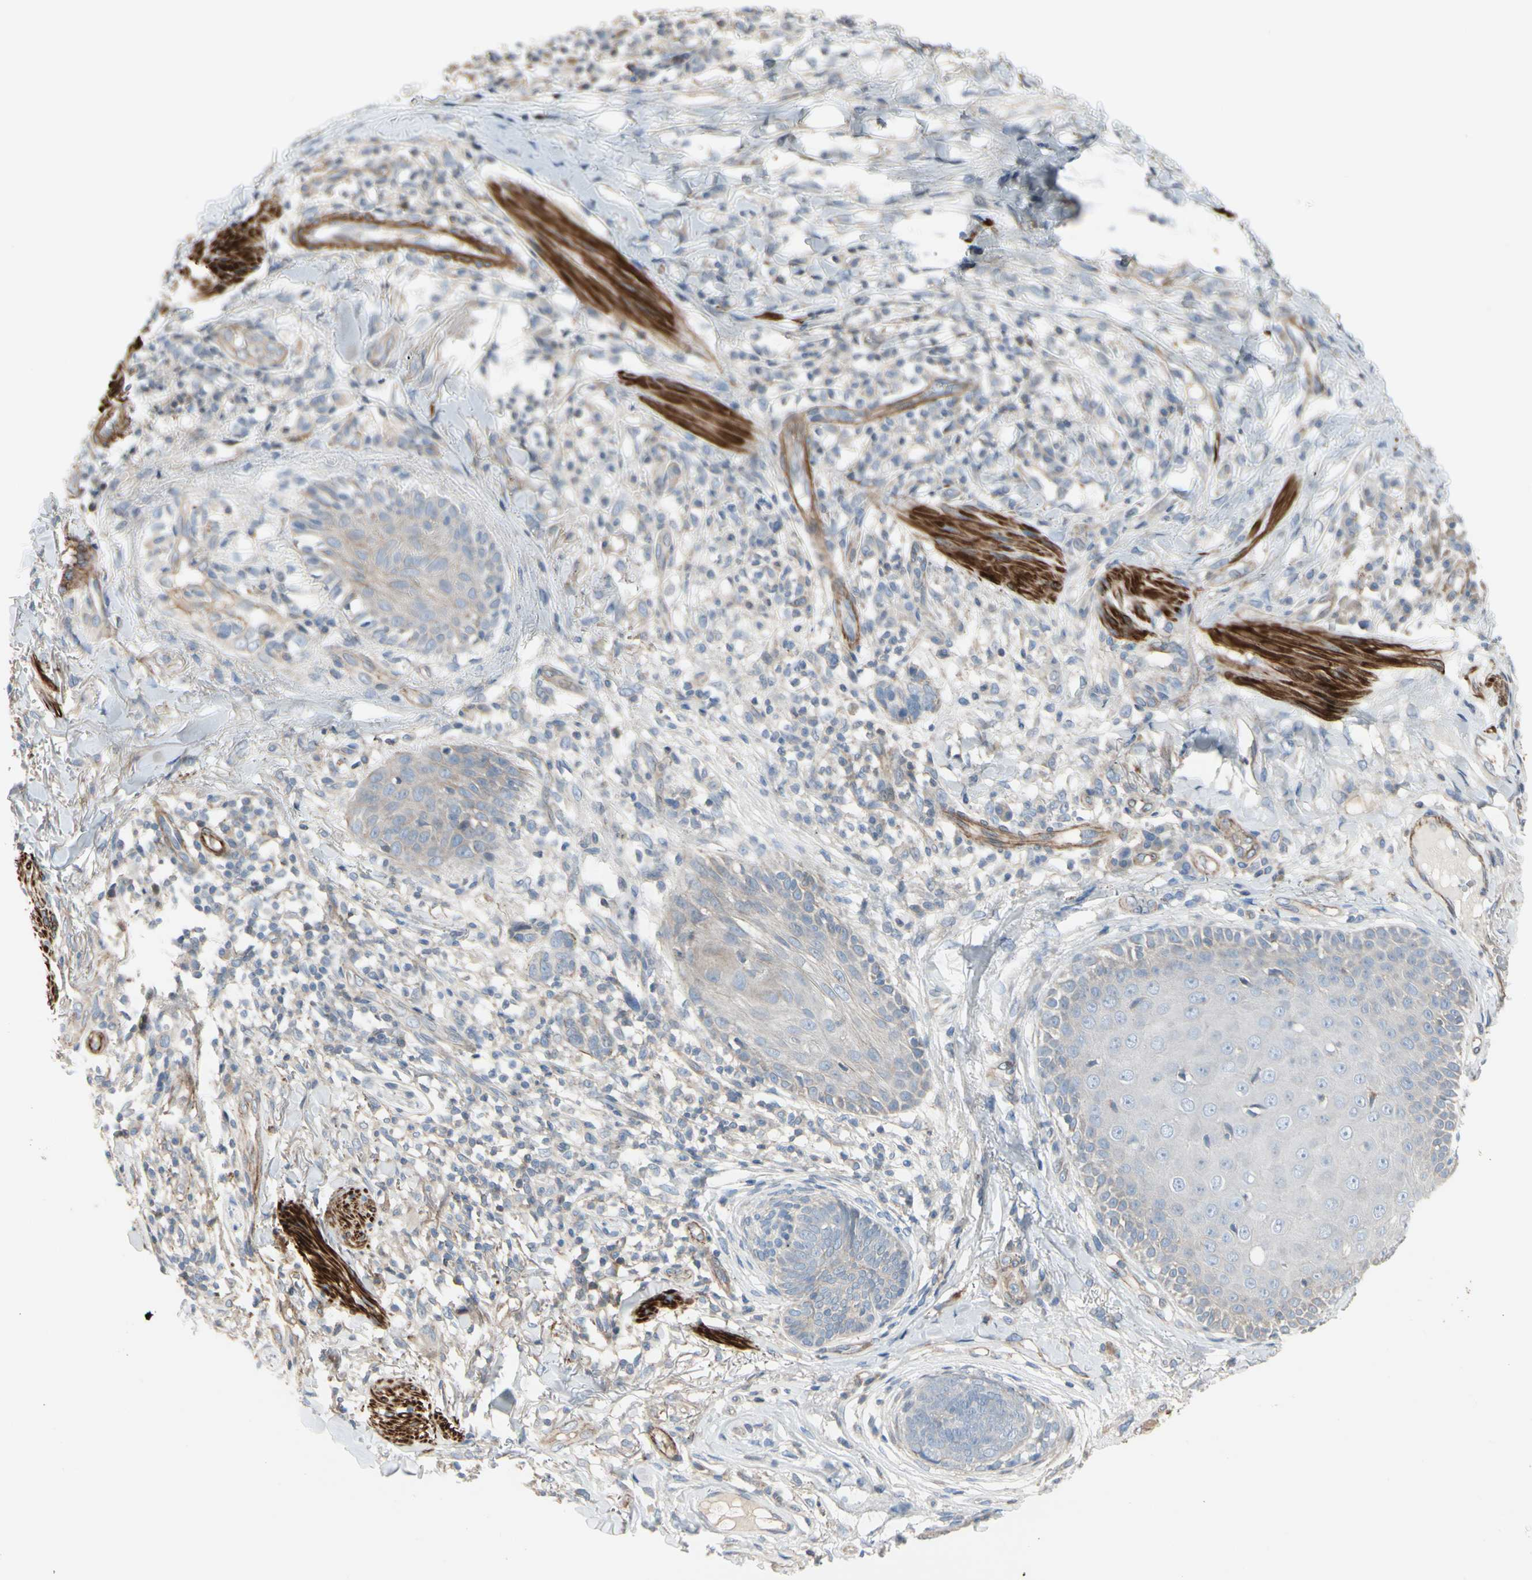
{"staining": {"intensity": "weak", "quantity": "<25%", "location": "cytoplasmic/membranous"}, "tissue": "skin cancer", "cell_type": "Tumor cells", "image_type": "cancer", "snomed": [{"axis": "morphology", "description": "Normal tissue, NOS"}, {"axis": "morphology", "description": "Basal cell carcinoma"}, {"axis": "topography", "description": "Skin"}], "caption": "Skin cancer (basal cell carcinoma) stained for a protein using immunohistochemistry exhibits no staining tumor cells.", "gene": "TPM1", "patient": {"sex": "male", "age": 52}}